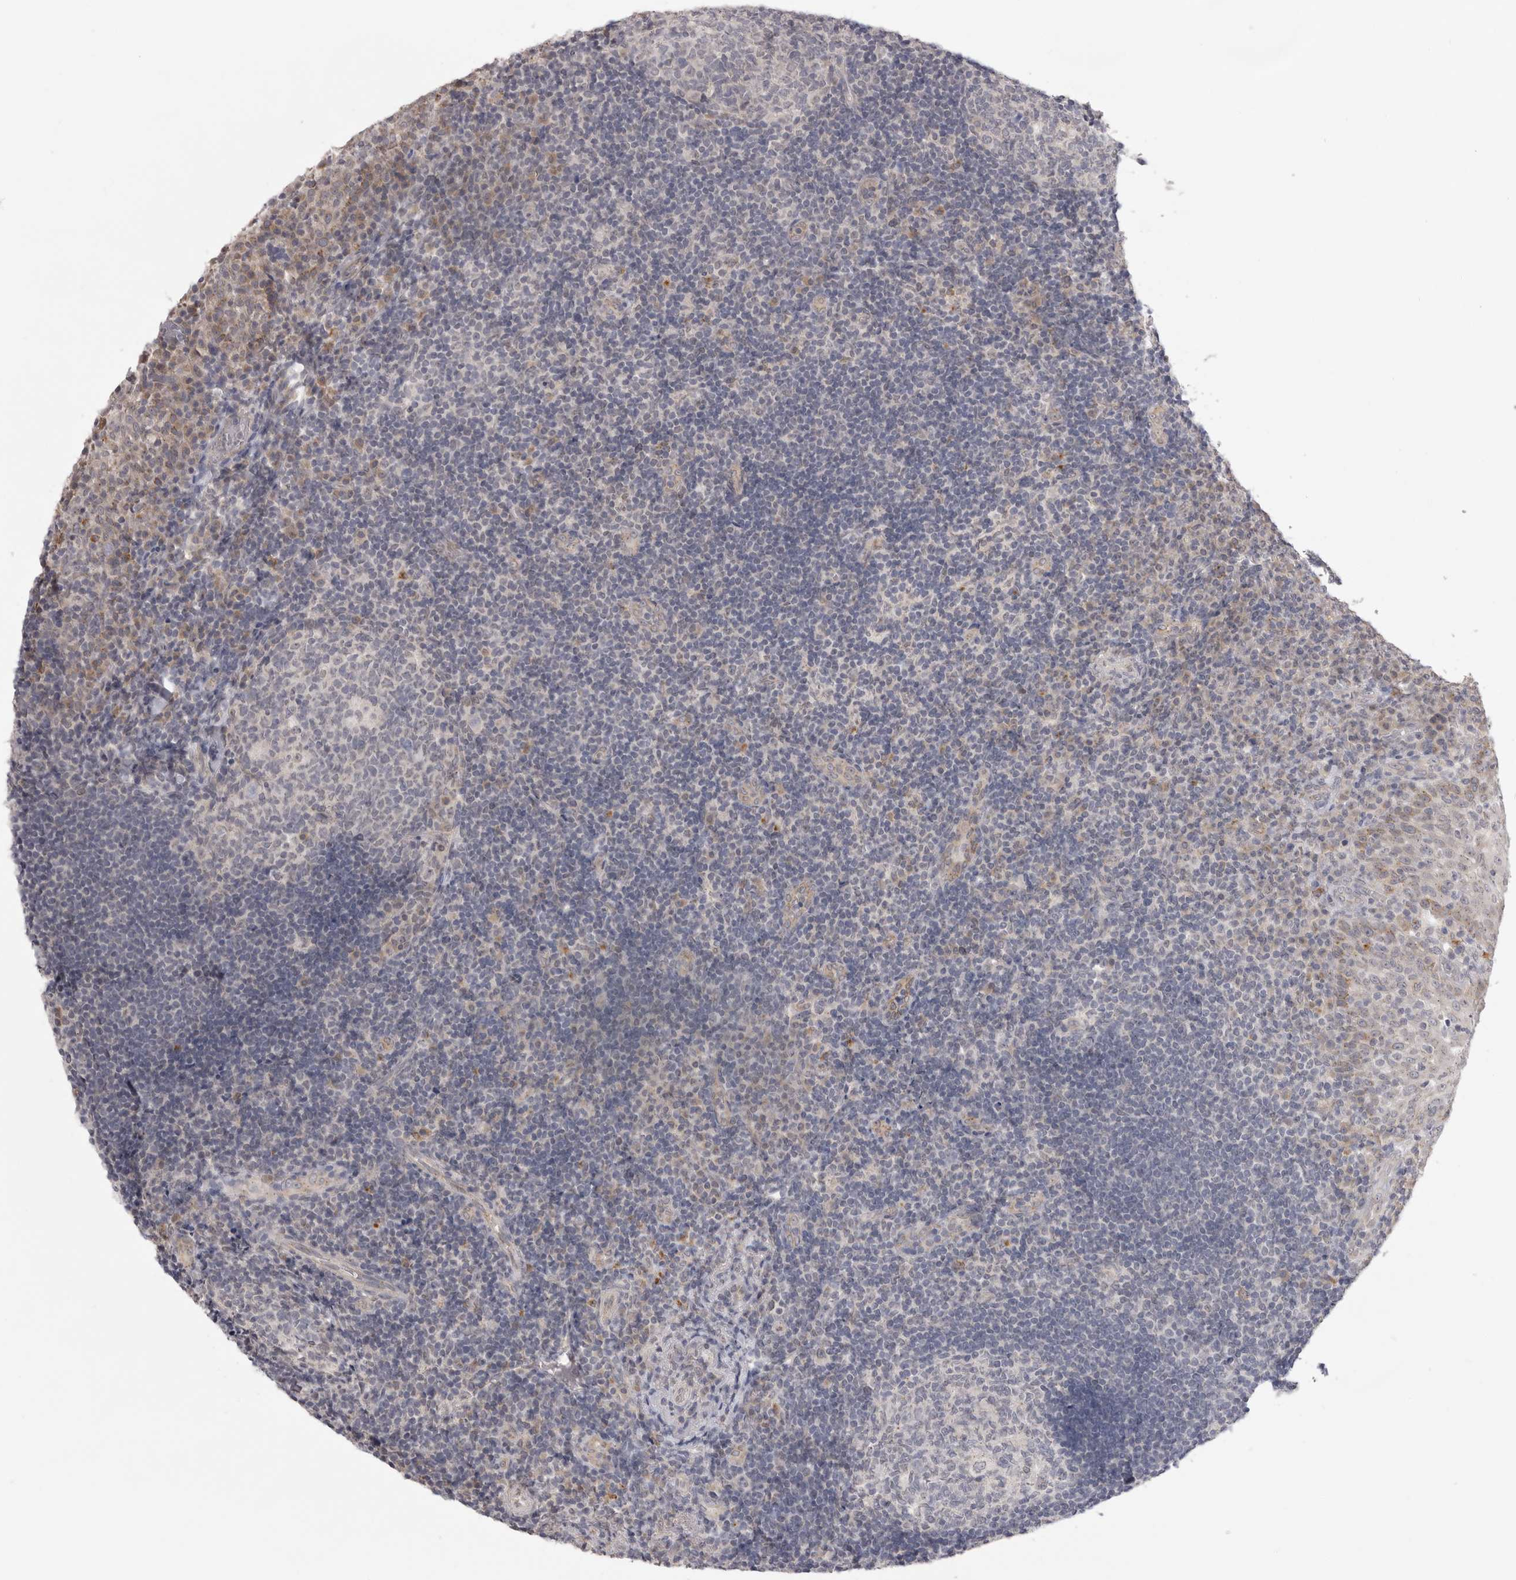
{"staining": {"intensity": "negative", "quantity": "none", "location": "none"}, "tissue": "tonsil", "cell_type": "Germinal center cells", "image_type": "normal", "snomed": [{"axis": "morphology", "description": "Normal tissue, NOS"}, {"axis": "topography", "description": "Tonsil"}], "caption": "Photomicrograph shows no significant protein positivity in germinal center cells of benign tonsil.", "gene": "TLR3", "patient": {"sex": "female", "age": 40}}